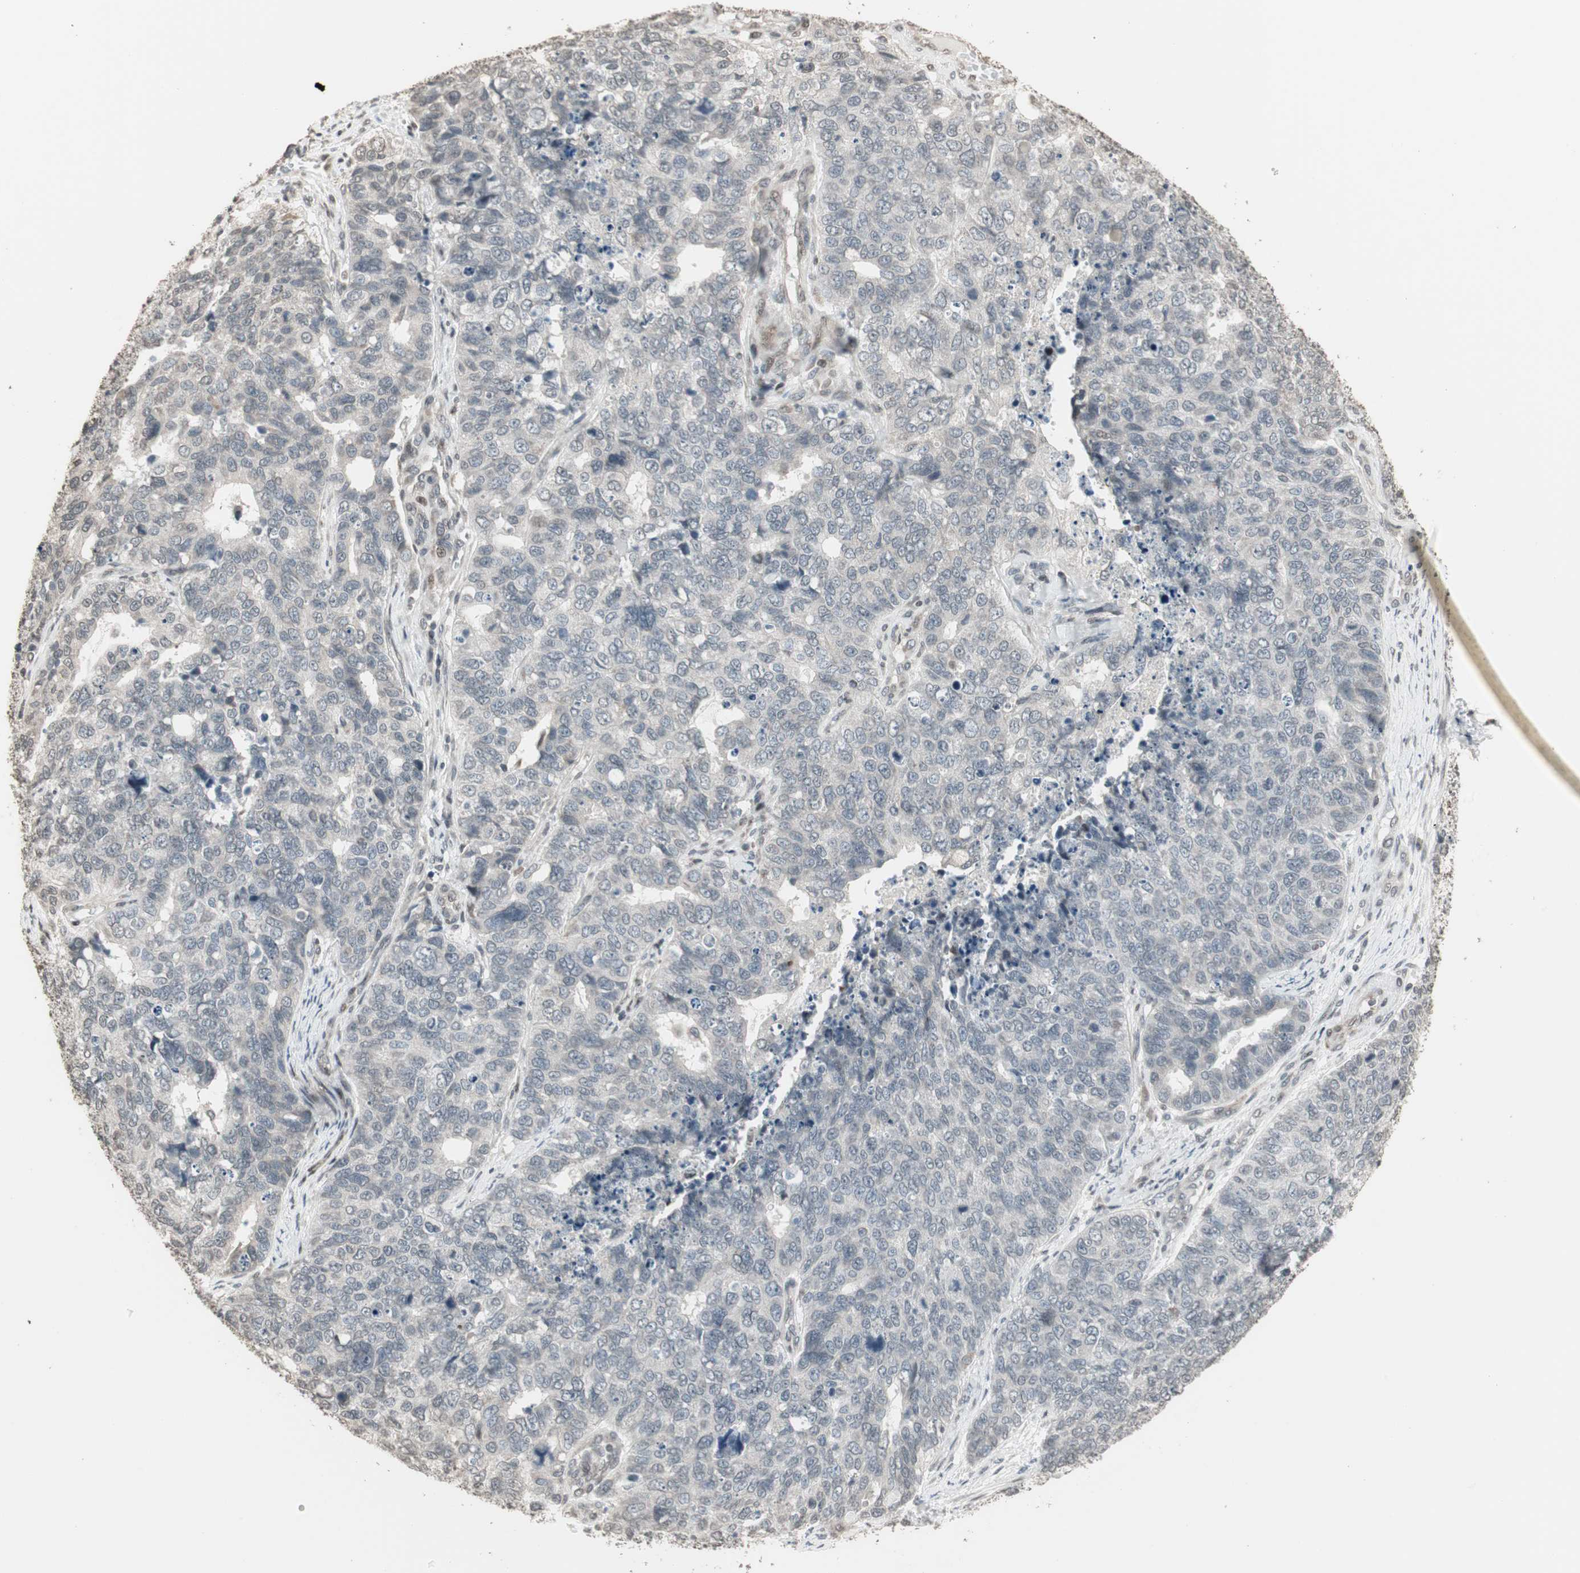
{"staining": {"intensity": "negative", "quantity": "none", "location": "none"}, "tissue": "cervical cancer", "cell_type": "Tumor cells", "image_type": "cancer", "snomed": [{"axis": "morphology", "description": "Squamous cell carcinoma, NOS"}, {"axis": "topography", "description": "Cervix"}], "caption": "An immunohistochemistry histopathology image of cervical cancer (squamous cell carcinoma) is shown. There is no staining in tumor cells of cervical cancer (squamous cell carcinoma).", "gene": "CBLC", "patient": {"sex": "female", "age": 63}}